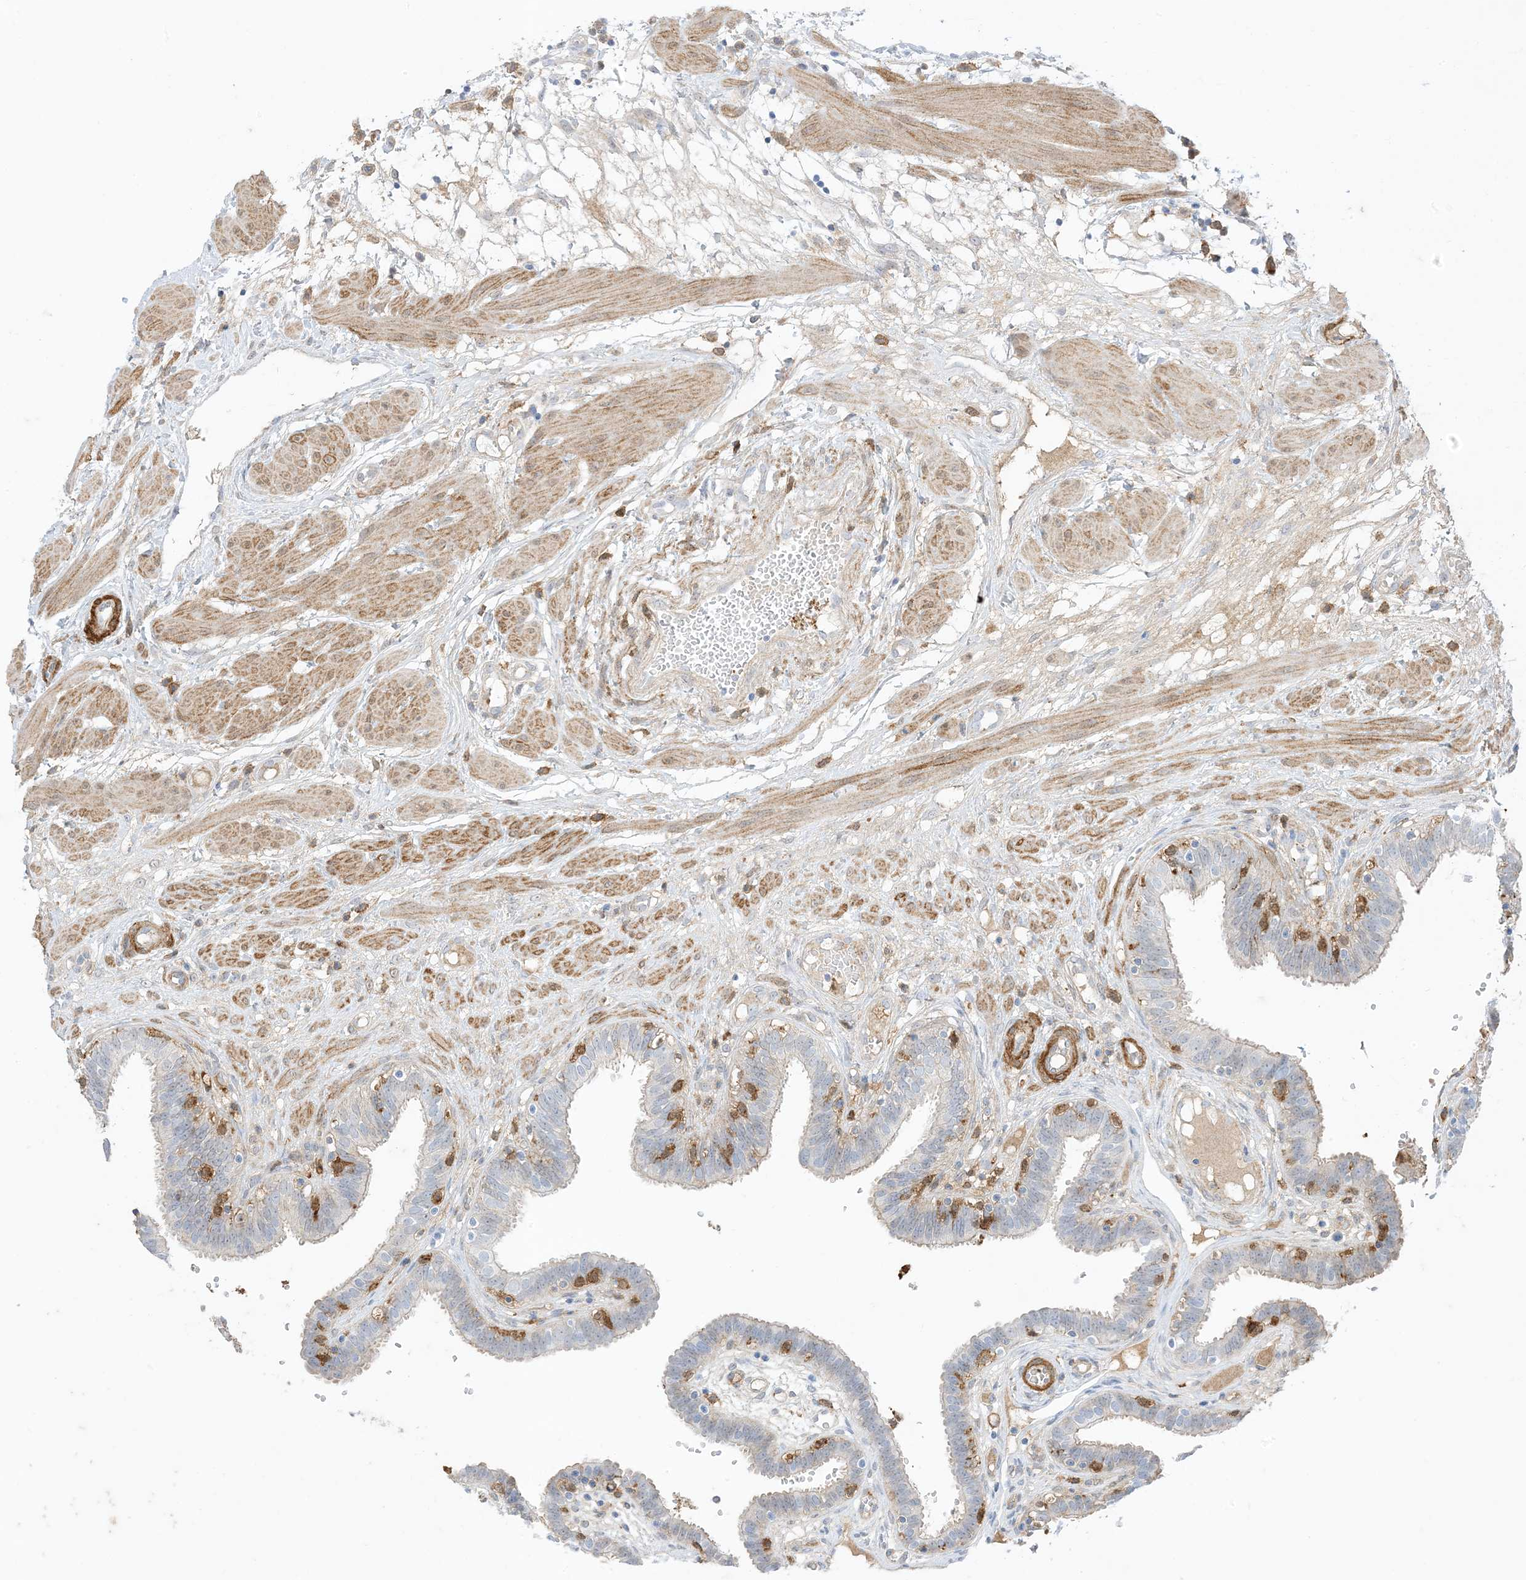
{"staining": {"intensity": "moderate", "quantity": "<25%", "location": "cytoplasmic/membranous"}, "tissue": "fallopian tube", "cell_type": "Glandular cells", "image_type": "normal", "snomed": [{"axis": "morphology", "description": "Normal tissue, NOS"}, {"axis": "topography", "description": "Fallopian tube"}, {"axis": "topography", "description": "Placenta"}], "caption": "IHC of benign human fallopian tube shows low levels of moderate cytoplasmic/membranous staining in approximately <25% of glandular cells. The staining is performed using DAB brown chromogen to label protein expression. The nuclei are counter-stained blue using hematoxylin.", "gene": "GSN", "patient": {"sex": "female", "age": 32}}